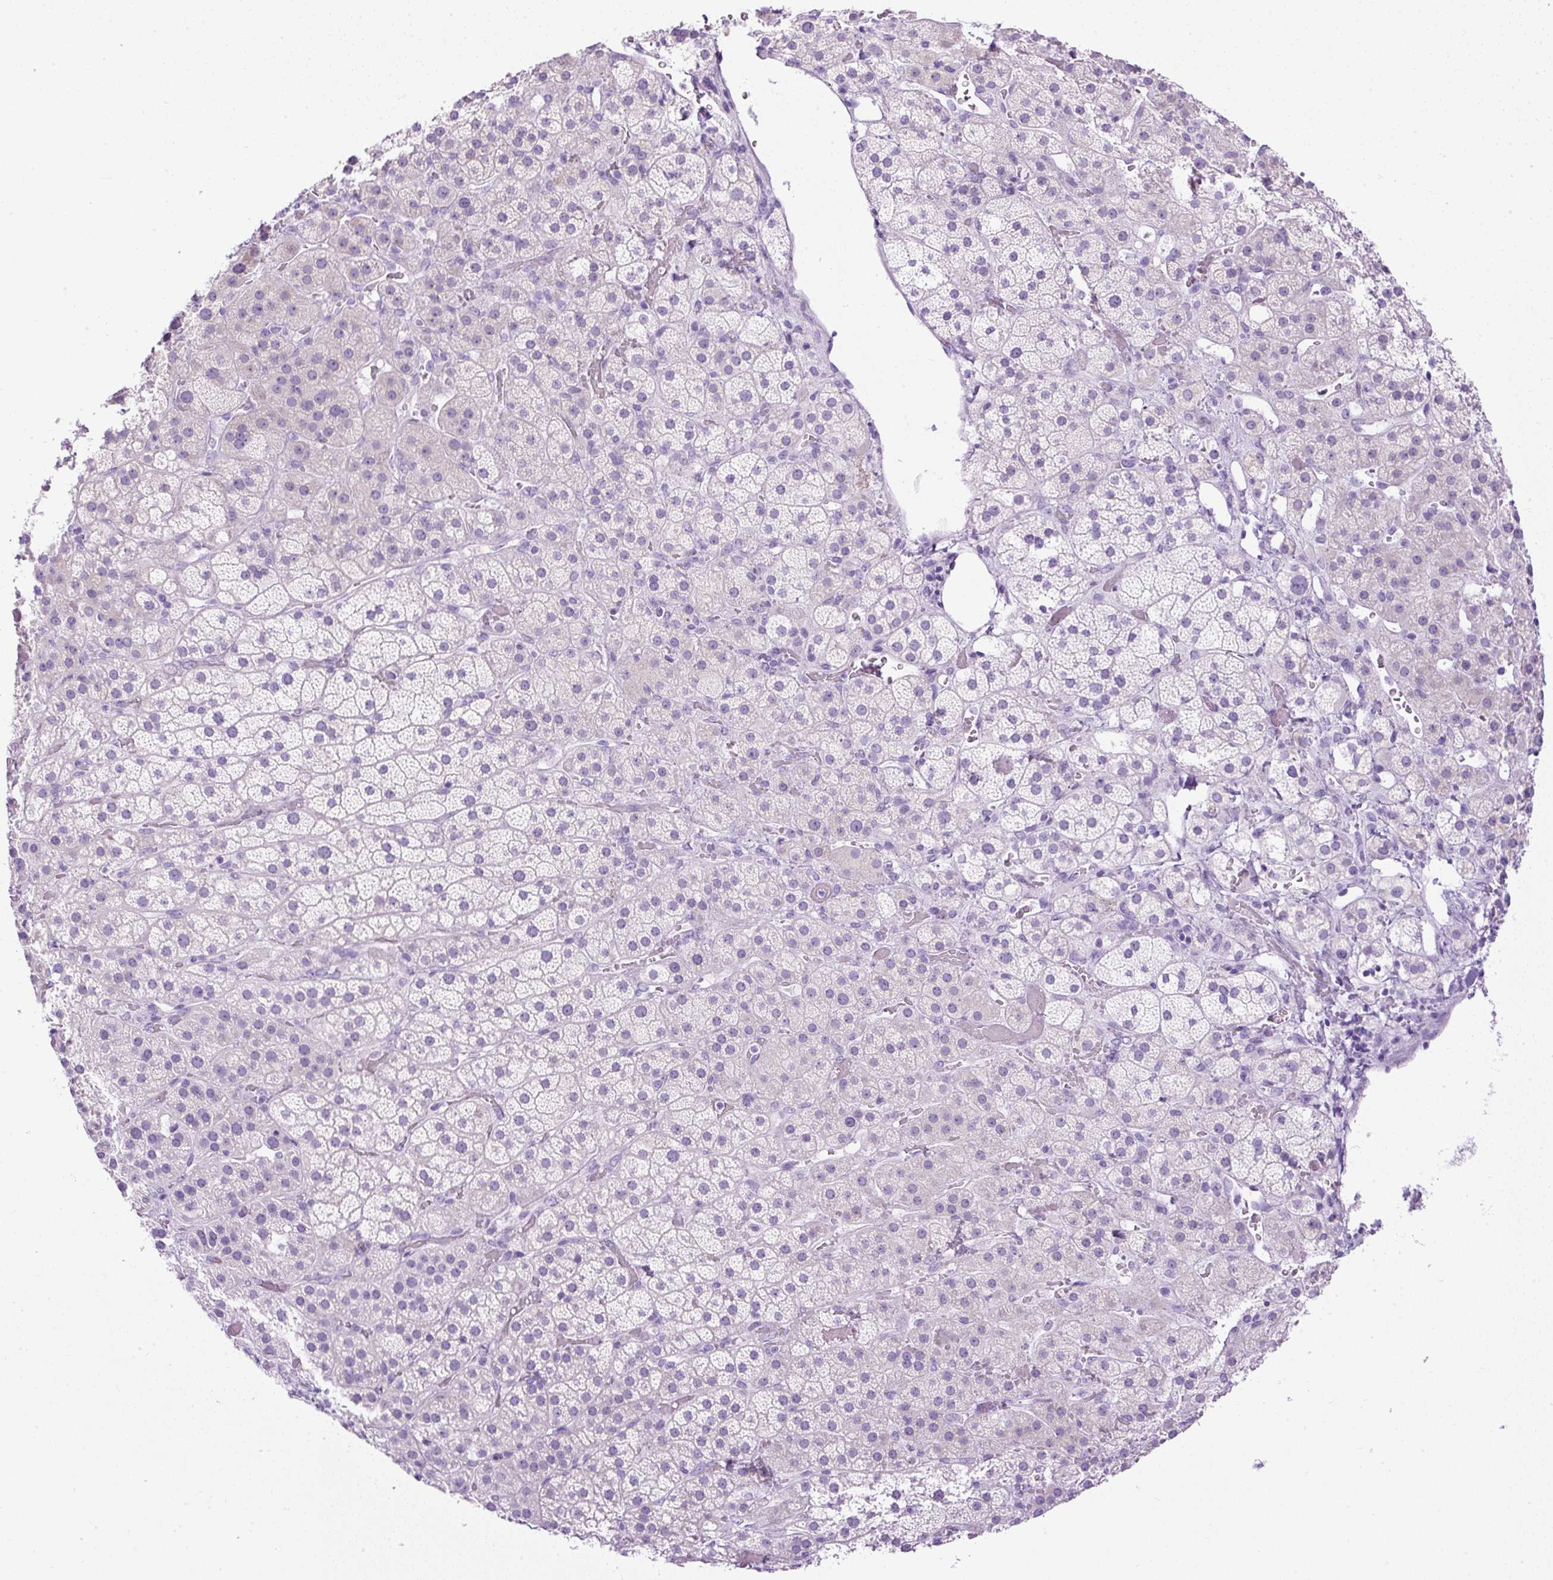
{"staining": {"intensity": "negative", "quantity": "none", "location": "none"}, "tissue": "adrenal gland", "cell_type": "Glandular cells", "image_type": "normal", "snomed": [{"axis": "morphology", "description": "Normal tissue, NOS"}, {"axis": "topography", "description": "Adrenal gland"}], "caption": "Protein analysis of unremarkable adrenal gland exhibits no significant positivity in glandular cells. (Brightfield microscopy of DAB immunohistochemistry at high magnification).", "gene": "UPP1", "patient": {"sex": "male", "age": 57}}